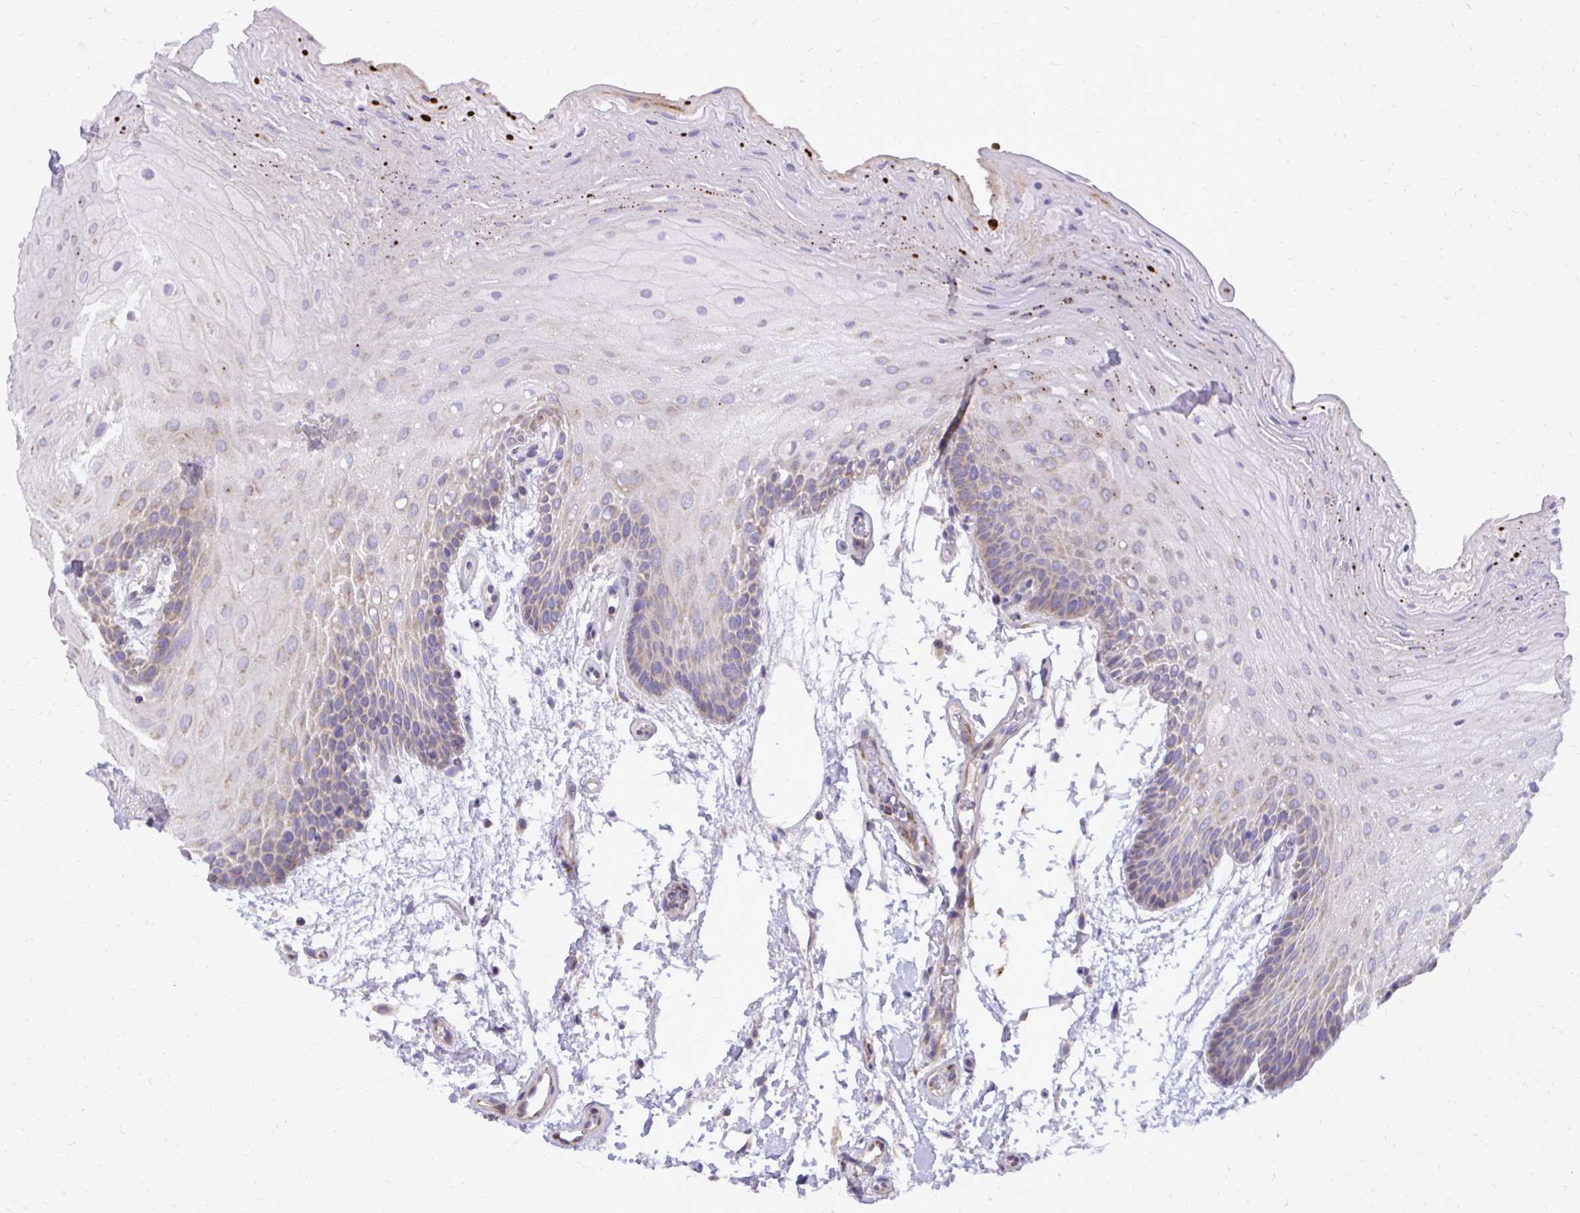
{"staining": {"intensity": "weak", "quantity": "<25%", "location": "cytoplasmic/membranous"}, "tissue": "oral mucosa", "cell_type": "Squamous epithelial cells", "image_type": "normal", "snomed": [{"axis": "morphology", "description": "Normal tissue, NOS"}, {"axis": "morphology", "description": "Squamous cell carcinoma, NOS"}, {"axis": "topography", "description": "Oral tissue"}, {"axis": "topography", "description": "Tounge, NOS"}, {"axis": "topography", "description": "Head-Neck"}], "caption": "DAB immunohistochemical staining of benign oral mucosa demonstrates no significant expression in squamous epithelial cells.", "gene": "ABCC3", "patient": {"sex": "male", "age": 62}}